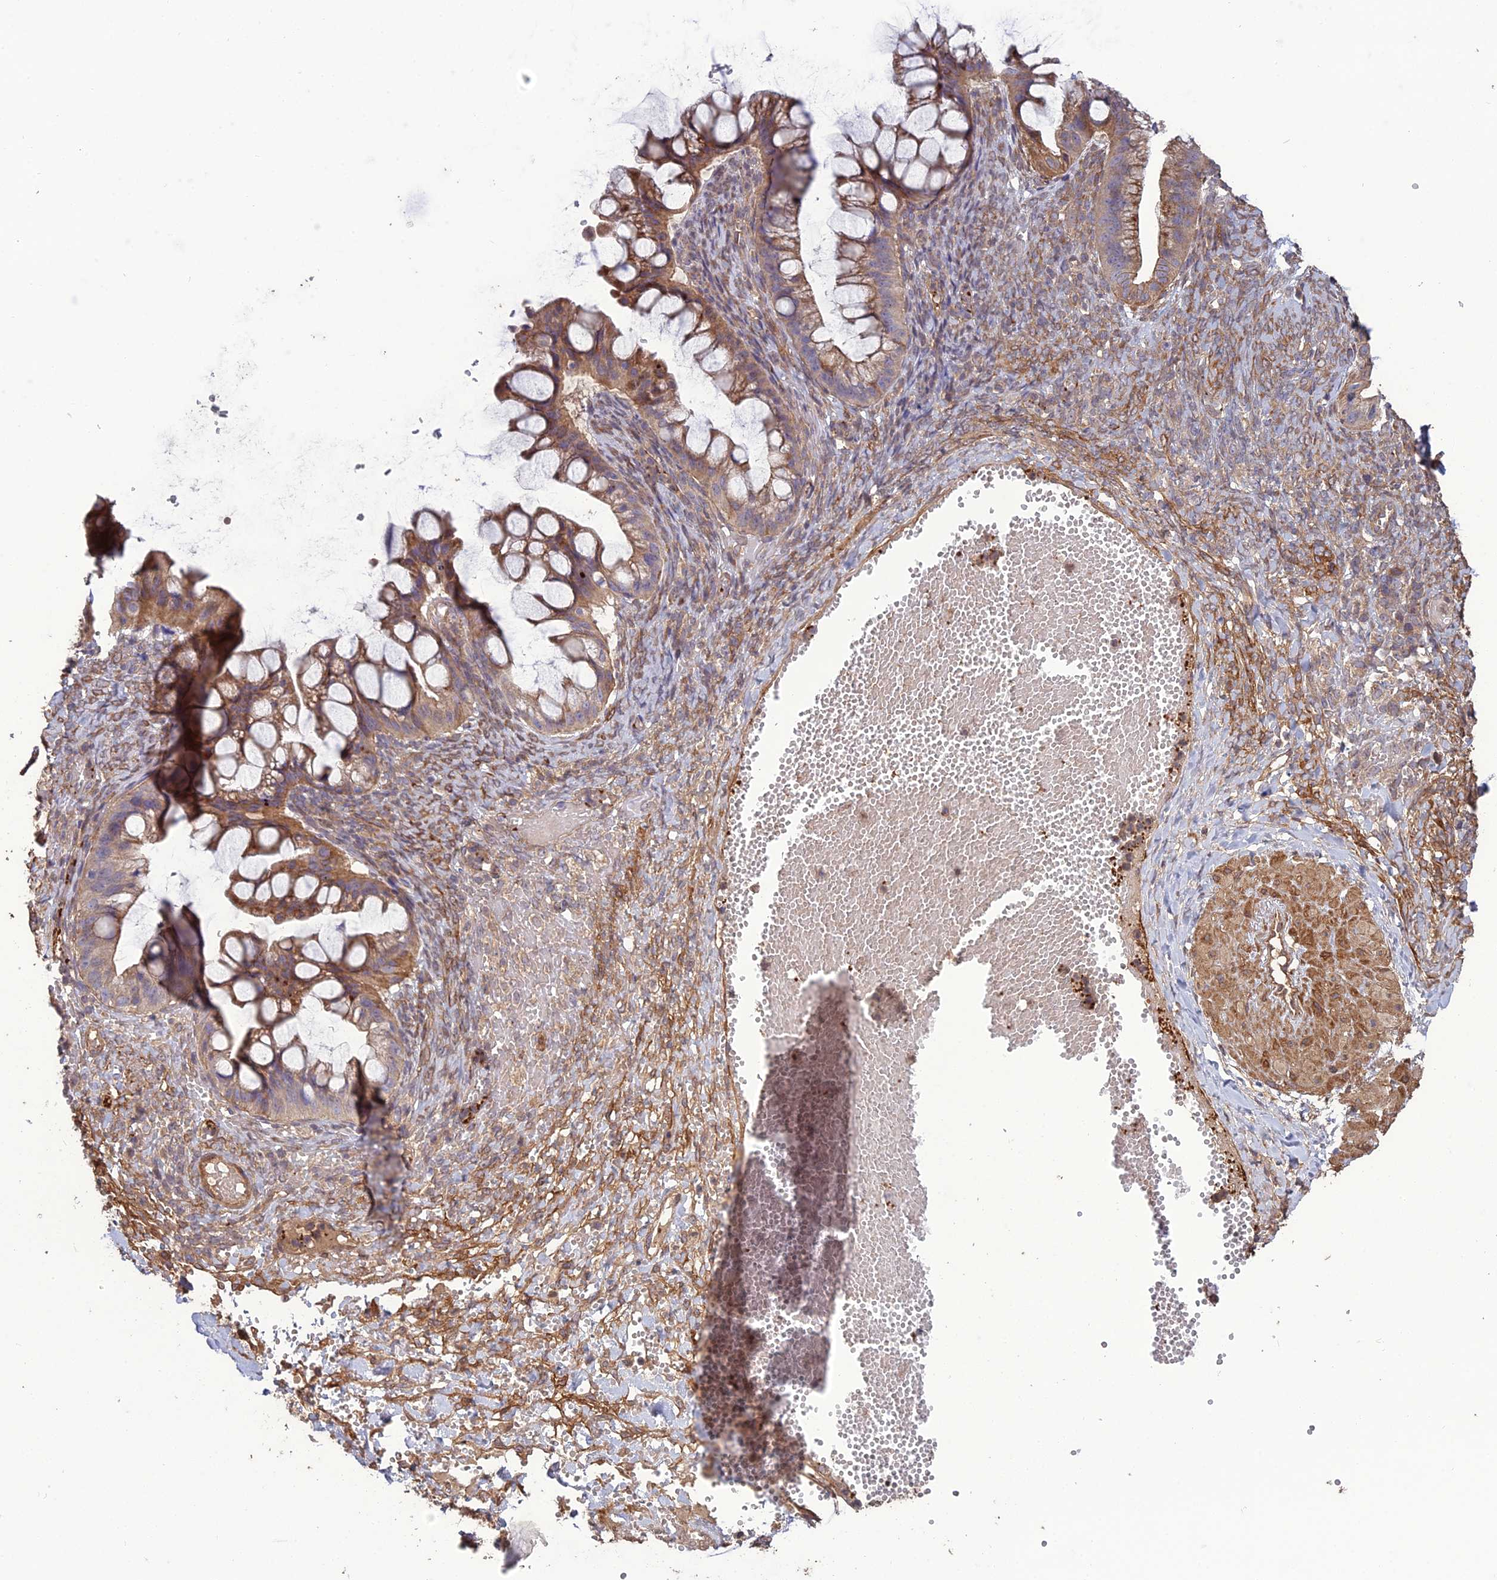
{"staining": {"intensity": "moderate", "quantity": "25%-75%", "location": "cytoplasmic/membranous"}, "tissue": "ovarian cancer", "cell_type": "Tumor cells", "image_type": "cancer", "snomed": [{"axis": "morphology", "description": "Cystadenocarcinoma, mucinous, NOS"}, {"axis": "topography", "description": "Ovary"}], "caption": "Ovarian cancer stained with a protein marker demonstrates moderate staining in tumor cells.", "gene": "ATP6V0A2", "patient": {"sex": "female", "age": 73}}